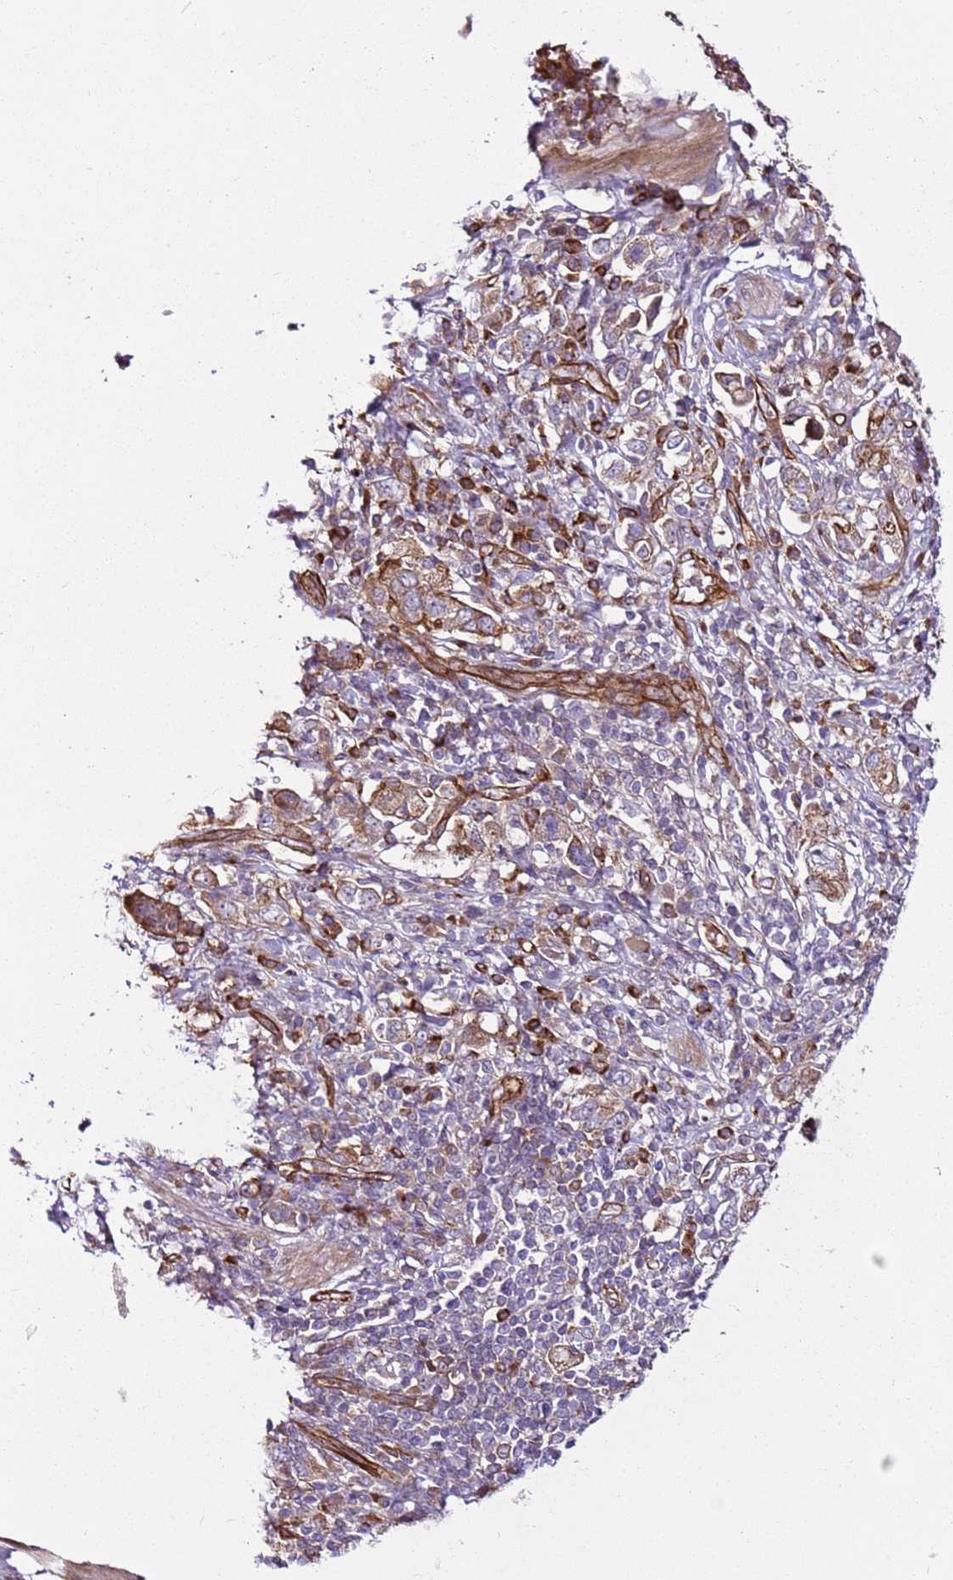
{"staining": {"intensity": "moderate", "quantity": "<25%", "location": "cytoplasmic/membranous"}, "tissue": "stomach cancer", "cell_type": "Tumor cells", "image_type": "cancer", "snomed": [{"axis": "morphology", "description": "Adenocarcinoma, NOS"}, {"axis": "topography", "description": "Stomach, upper"}, {"axis": "topography", "description": "Stomach"}], "caption": "Immunohistochemical staining of stomach cancer (adenocarcinoma) displays moderate cytoplasmic/membranous protein staining in about <25% of tumor cells.", "gene": "ZNF827", "patient": {"sex": "male", "age": 62}}